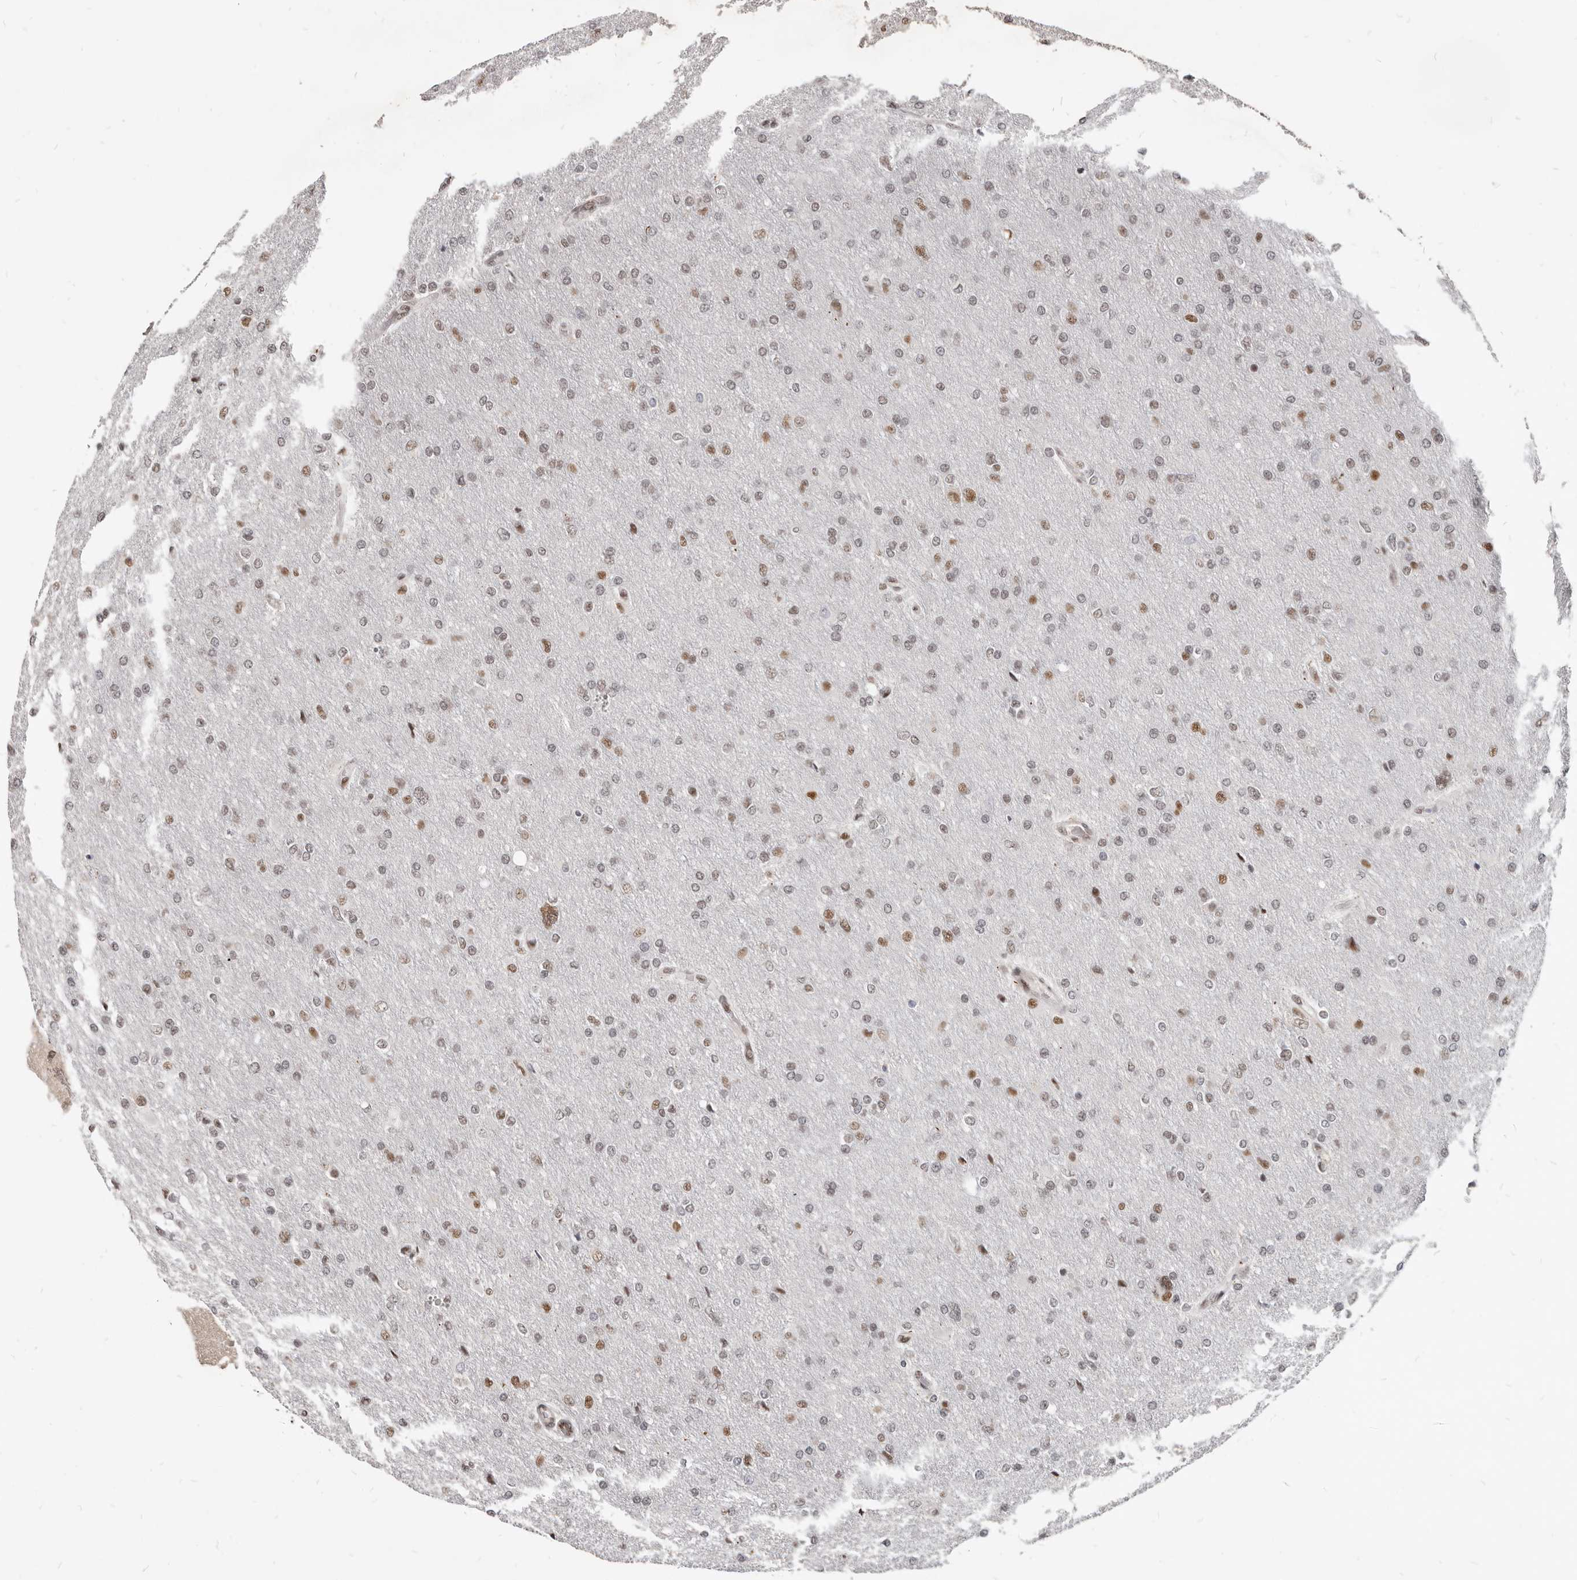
{"staining": {"intensity": "moderate", "quantity": "<25%", "location": "nuclear"}, "tissue": "glioma", "cell_type": "Tumor cells", "image_type": "cancer", "snomed": [{"axis": "morphology", "description": "Glioma, malignant, High grade"}, {"axis": "topography", "description": "Cerebral cortex"}], "caption": "The histopathology image demonstrates immunohistochemical staining of glioma. There is moderate nuclear expression is present in approximately <25% of tumor cells.", "gene": "ATF5", "patient": {"sex": "female", "age": 36}}